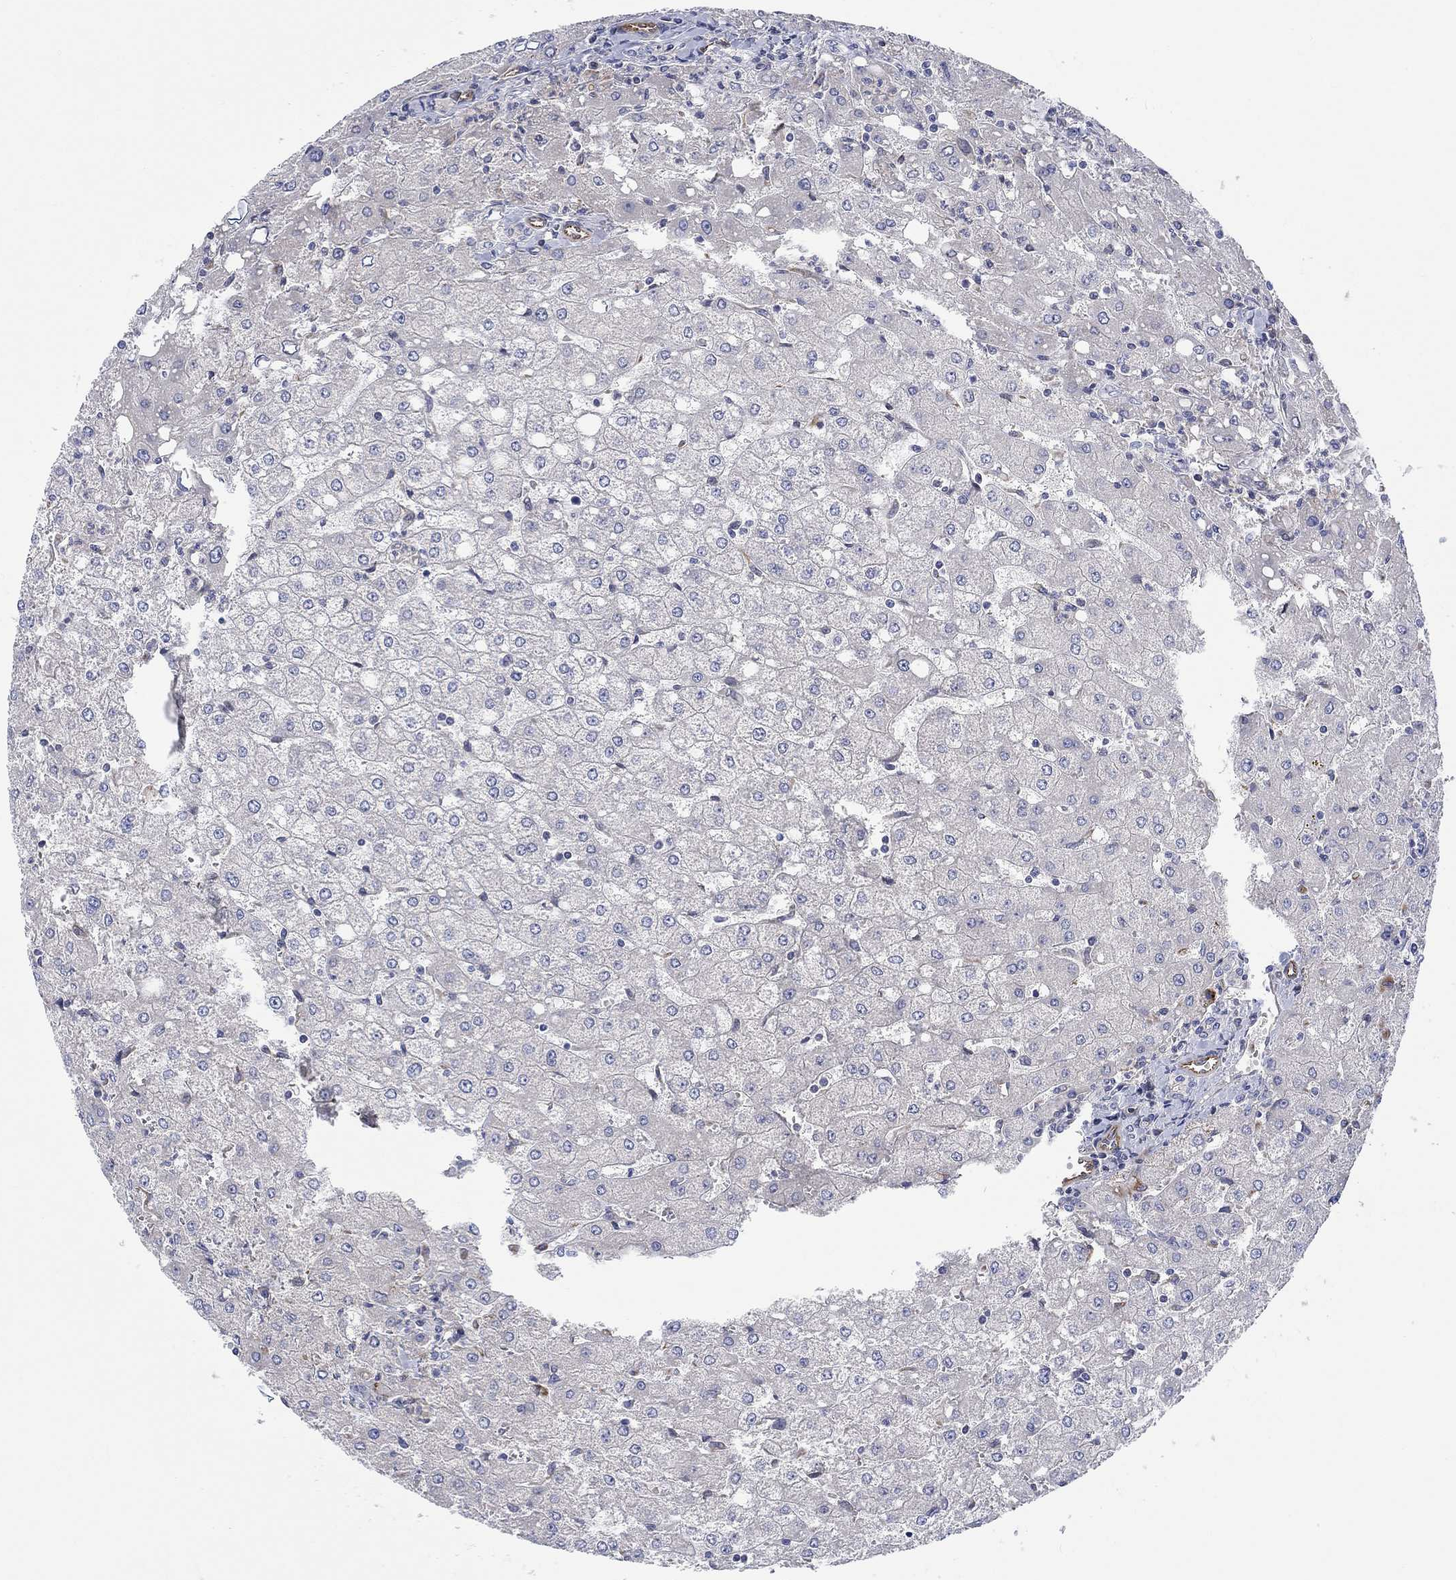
{"staining": {"intensity": "negative", "quantity": "none", "location": "none"}, "tissue": "liver", "cell_type": "Cholangiocytes", "image_type": "normal", "snomed": [{"axis": "morphology", "description": "Normal tissue, NOS"}, {"axis": "topography", "description": "Liver"}], "caption": "The micrograph displays no significant staining in cholangiocytes of liver. (Immunohistochemistry (ihc), brightfield microscopy, high magnification).", "gene": "CAMK1D", "patient": {"sex": "female", "age": 53}}